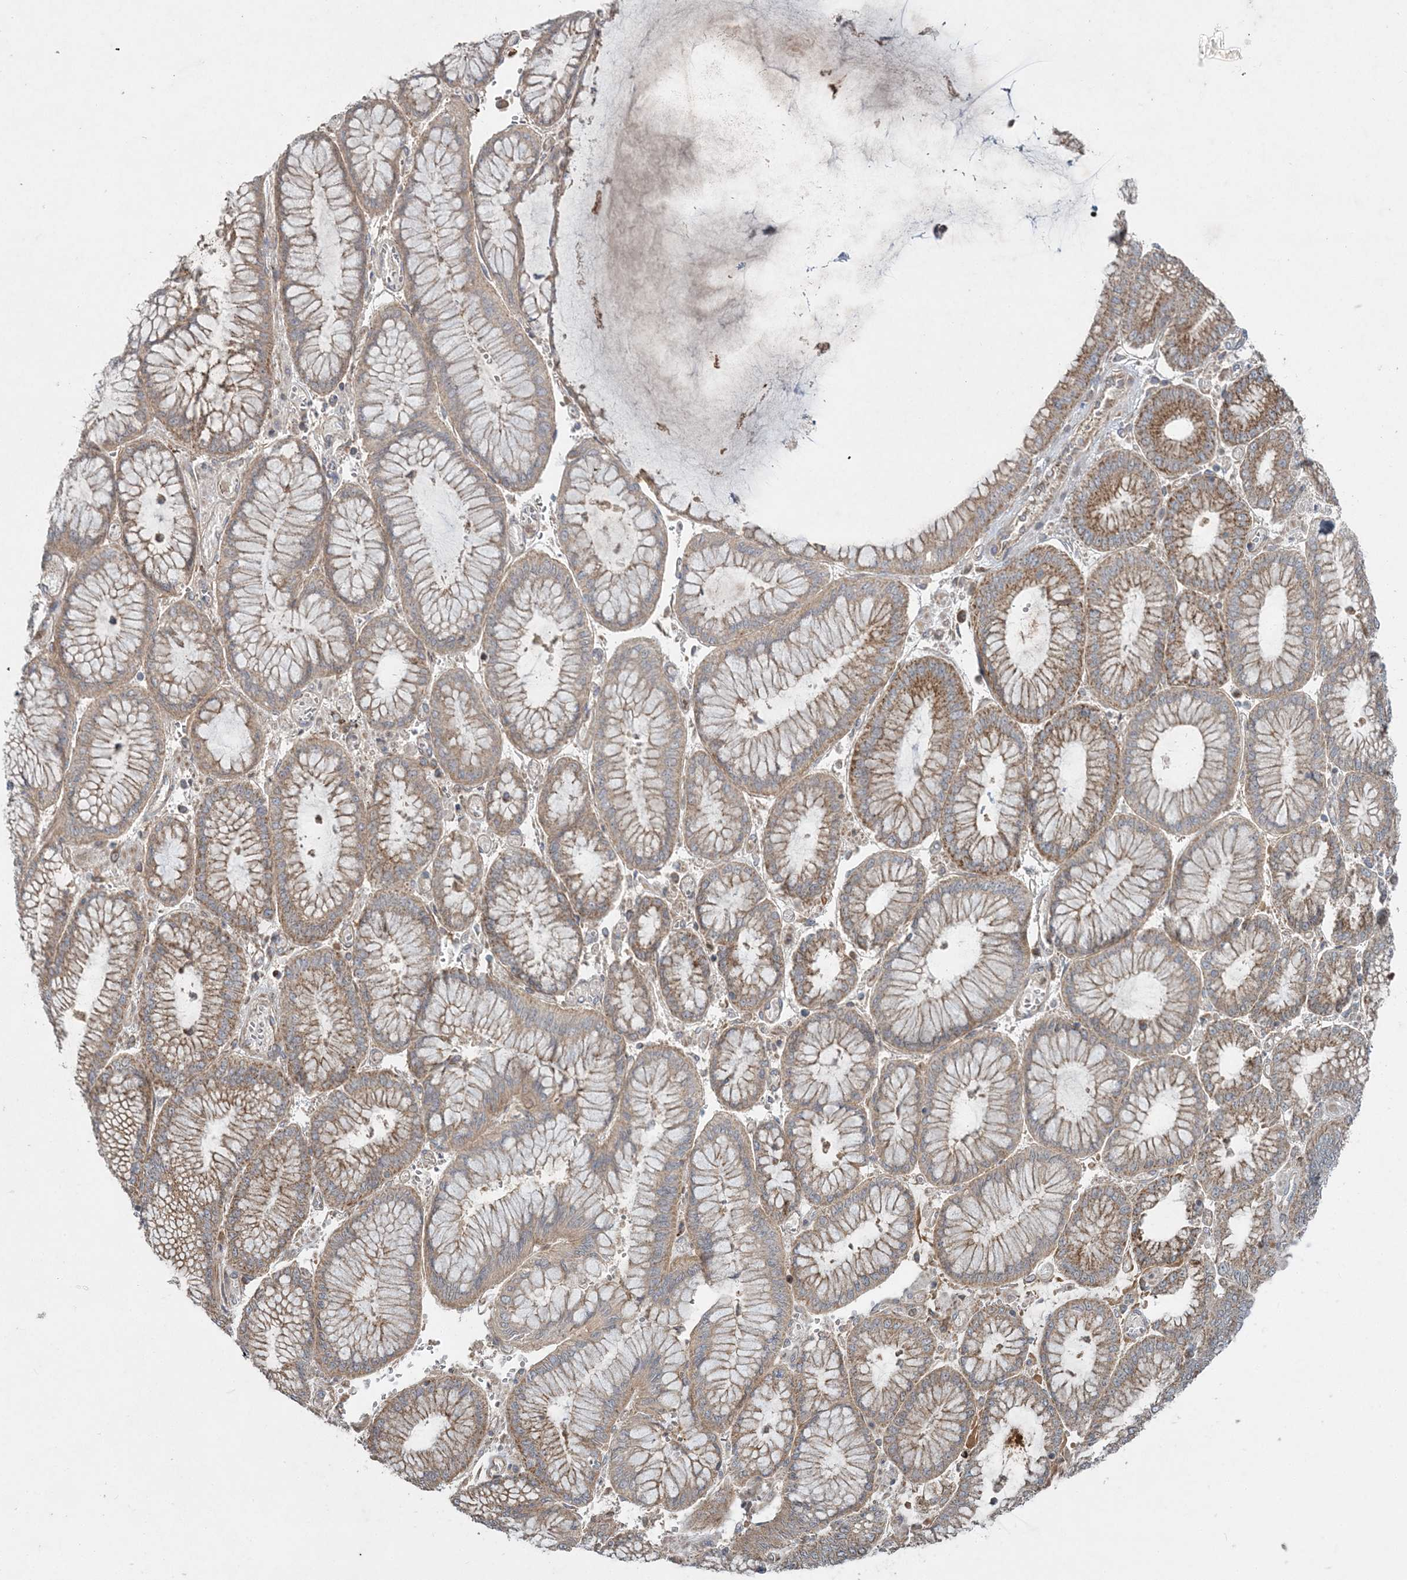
{"staining": {"intensity": "moderate", "quantity": ">75%", "location": "cytoplasmic/membranous"}, "tissue": "stomach cancer", "cell_type": "Tumor cells", "image_type": "cancer", "snomed": [{"axis": "morphology", "description": "Adenocarcinoma, NOS"}, {"axis": "topography", "description": "Stomach"}], "caption": "A medium amount of moderate cytoplasmic/membranous staining is appreciated in approximately >75% of tumor cells in adenocarcinoma (stomach) tissue. The protein of interest is shown in brown color, while the nuclei are stained blue.", "gene": "LRPPRC", "patient": {"sex": "male", "age": 76}}